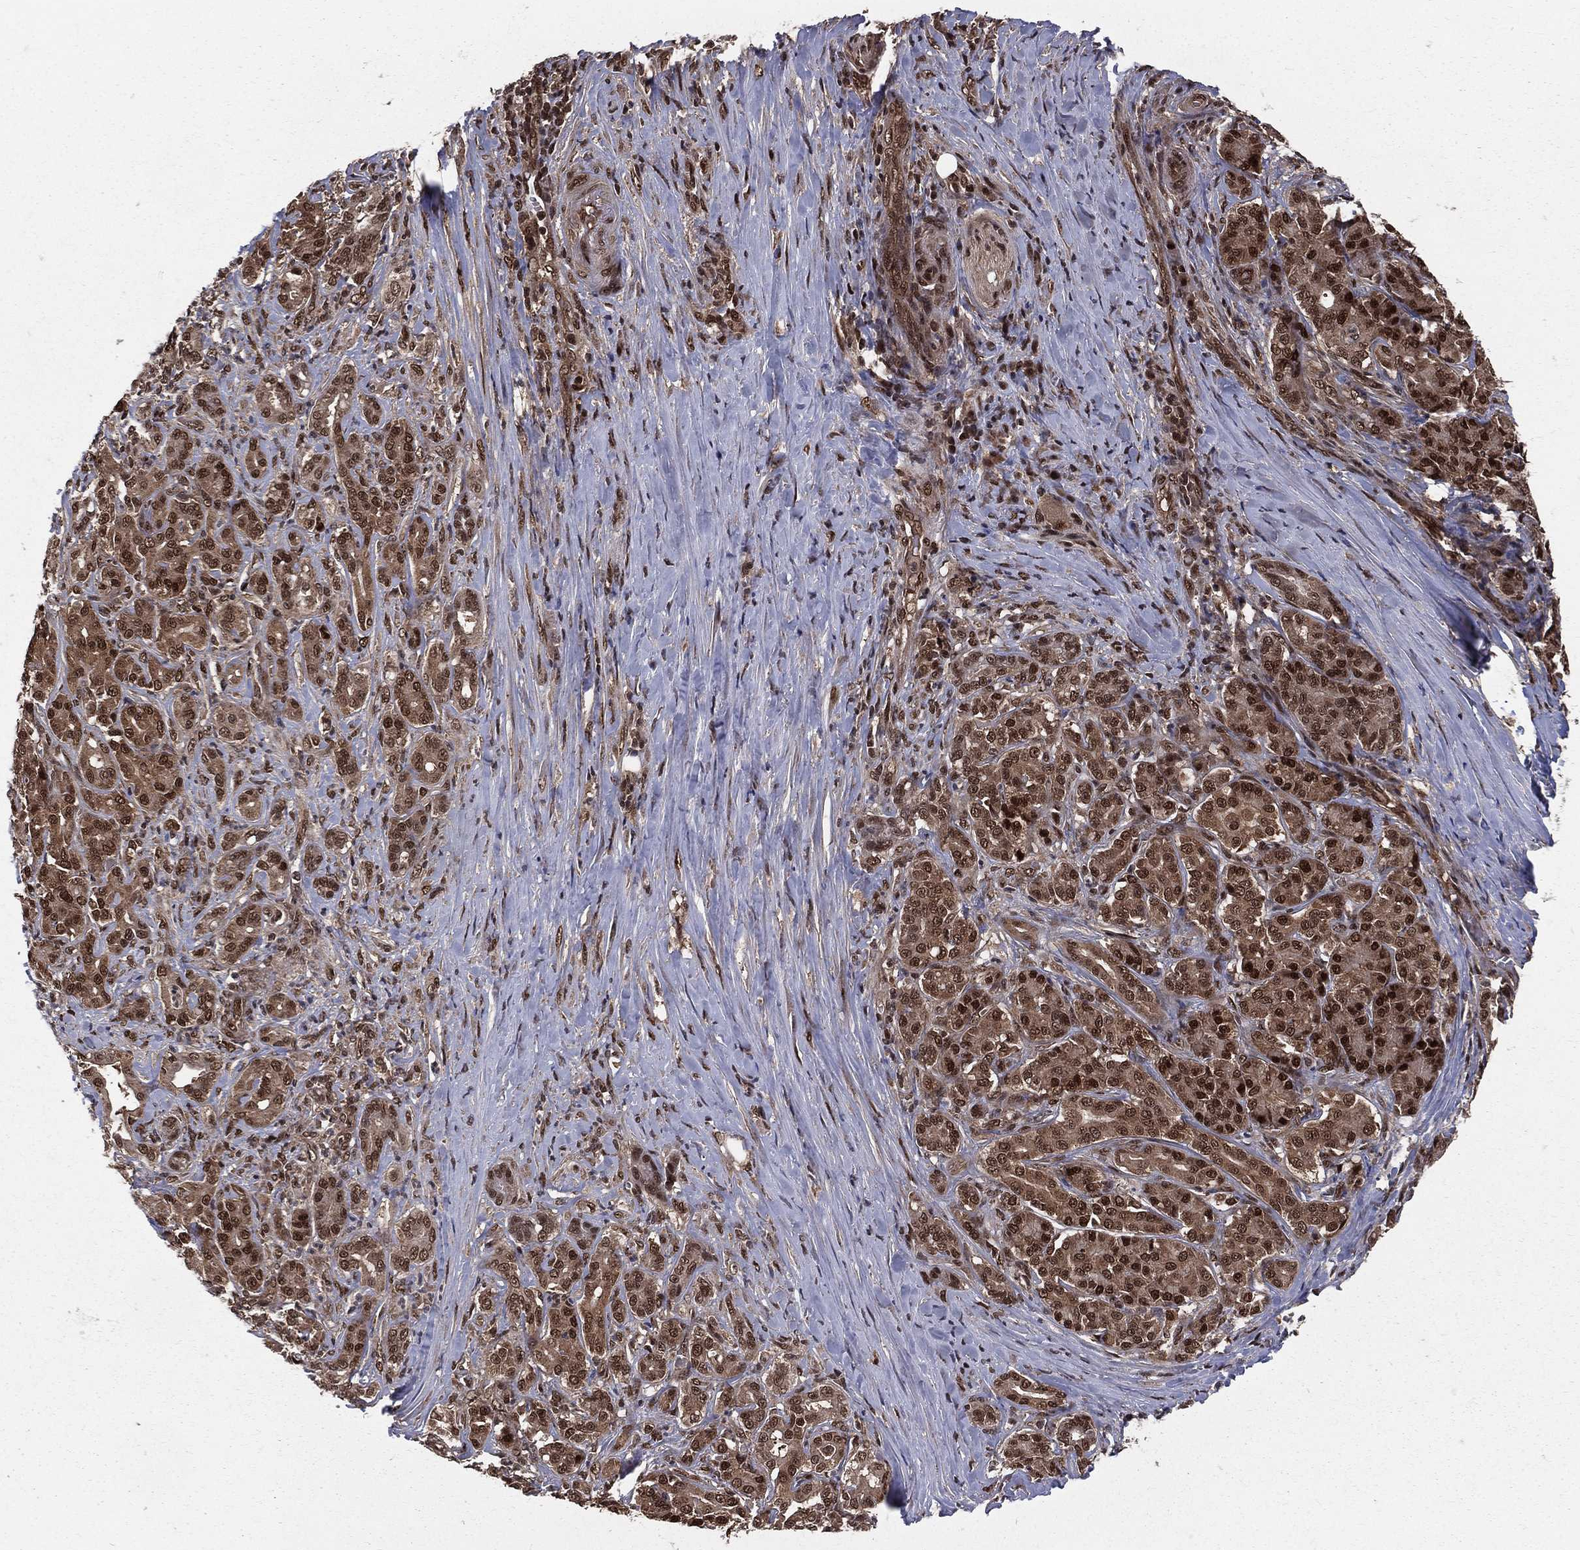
{"staining": {"intensity": "strong", "quantity": ">75%", "location": "cytoplasmic/membranous,nuclear"}, "tissue": "pancreatic cancer", "cell_type": "Tumor cells", "image_type": "cancer", "snomed": [{"axis": "morphology", "description": "Normal tissue, NOS"}, {"axis": "morphology", "description": "Inflammation, NOS"}, {"axis": "morphology", "description": "Adenocarcinoma, NOS"}, {"axis": "topography", "description": "Pancreas"}], "caption": "A photomicrograph of adenocarcinoma (pancreatic) stained for a protein displays strong cytoplasmic/membranous and nuclear brown staining in tumor cells.", "gene": "COPS4", "patient": {"sex": "male", "age": 57}}